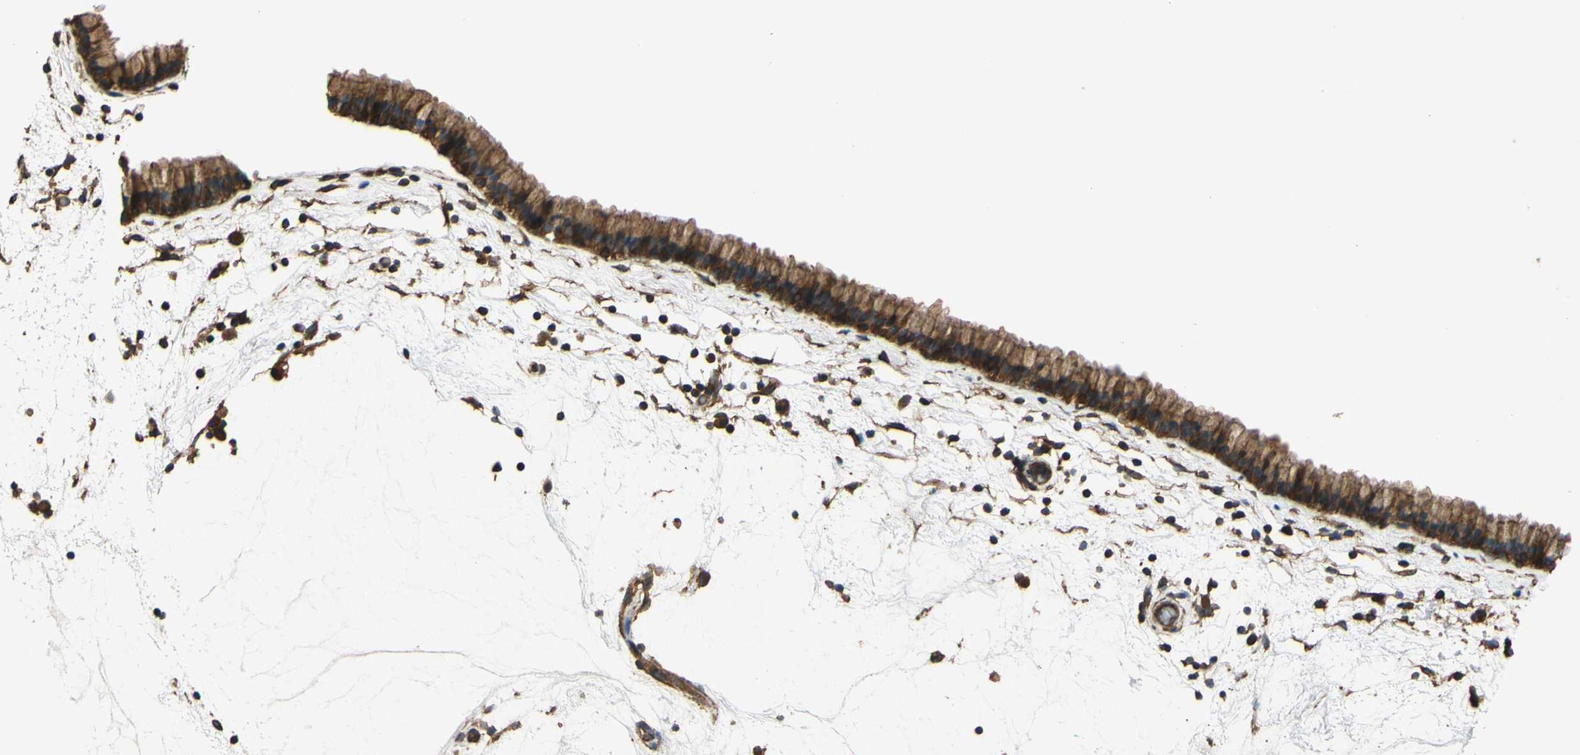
{"staining": {"intensity": "strong", "quantity": ">75%", "location": "cytoplasmic/membranous"}, "tissue": "nasopharynx", "cell_type": "Respiratory epithelial cells", "image_type": "normal", "snomed": [{"axis": "morphology", "description": "Normal tissue, NOS"}, {"axis": "morphology", "description": "Inflammation, NOS"}, {"axis": "topography", "description": "Nasopharynx"}], "caption": "High-power microscopy captured an immunohistochemistry (IHC) photomicrograph of unremarkable nasopharynx, revealing strong cytoplasmic/membranous expression in about >75% of respiratory epithelial cells. Nuclei are stained in blue.", "gene": "CTTN", "patient": {"sex": "male", "age": 48}}